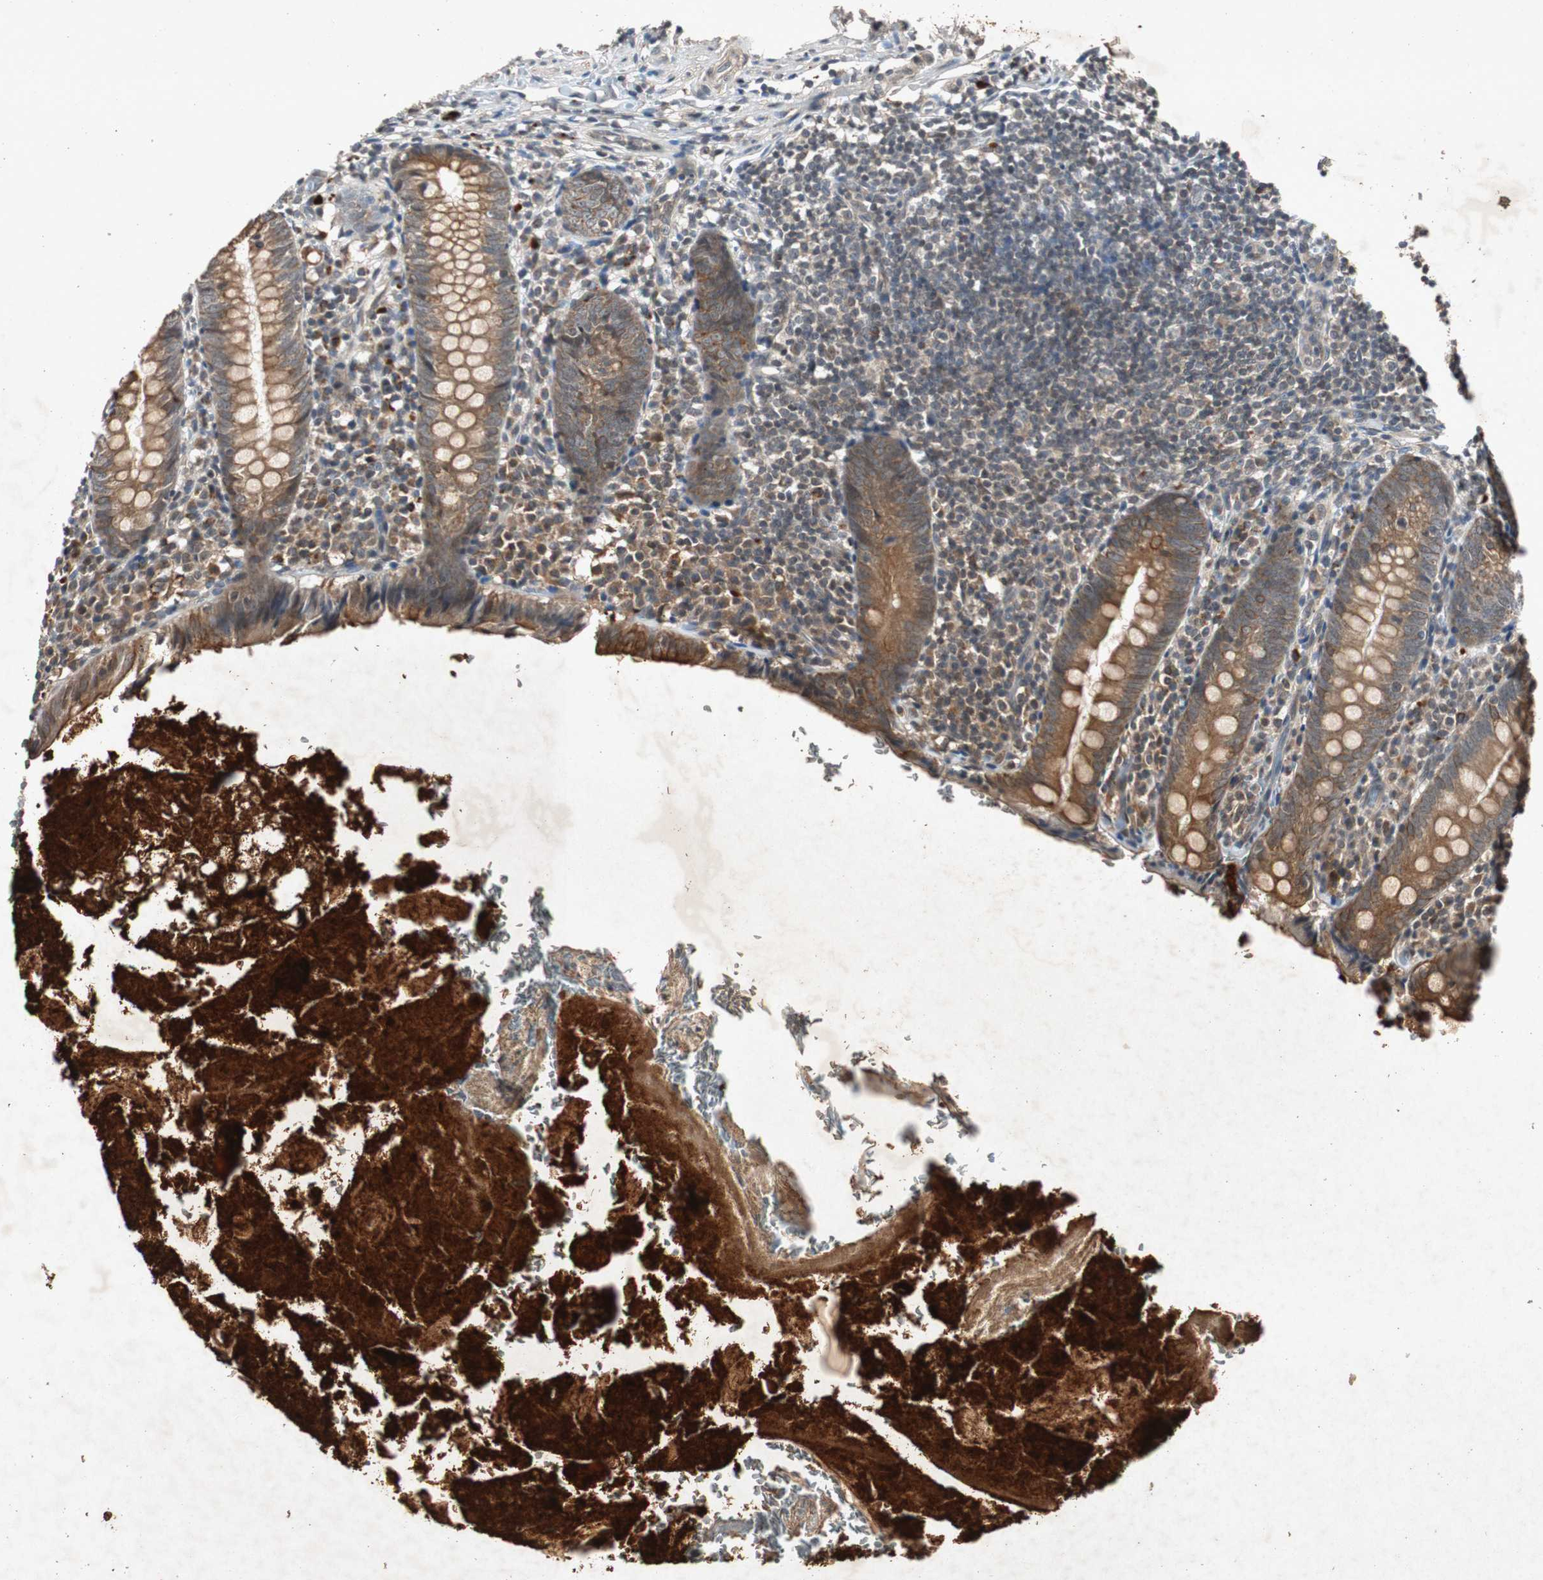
{"staining": {"intensity": "strong", "quantity": ">75%", "location": "cytoplasmic/membranous"}, "tissue": "appendix", "cell_type": "Glandular cells", "image_type": "normal", "snomed": [{"axis": "morphology", "description": "Normal tissue, NOS"}, {"axis": "topography", "description": "Appendix"}], "caption": "Protein staining of unremarkable appendix demonstrates strong cytoplasmic/membranous expression in about >75% of glandular cells. (DAB IHC with brightfield microscopy, high magnification).", "gene": "SLIT2", "patient": {"sex": "female", "age": 10}}